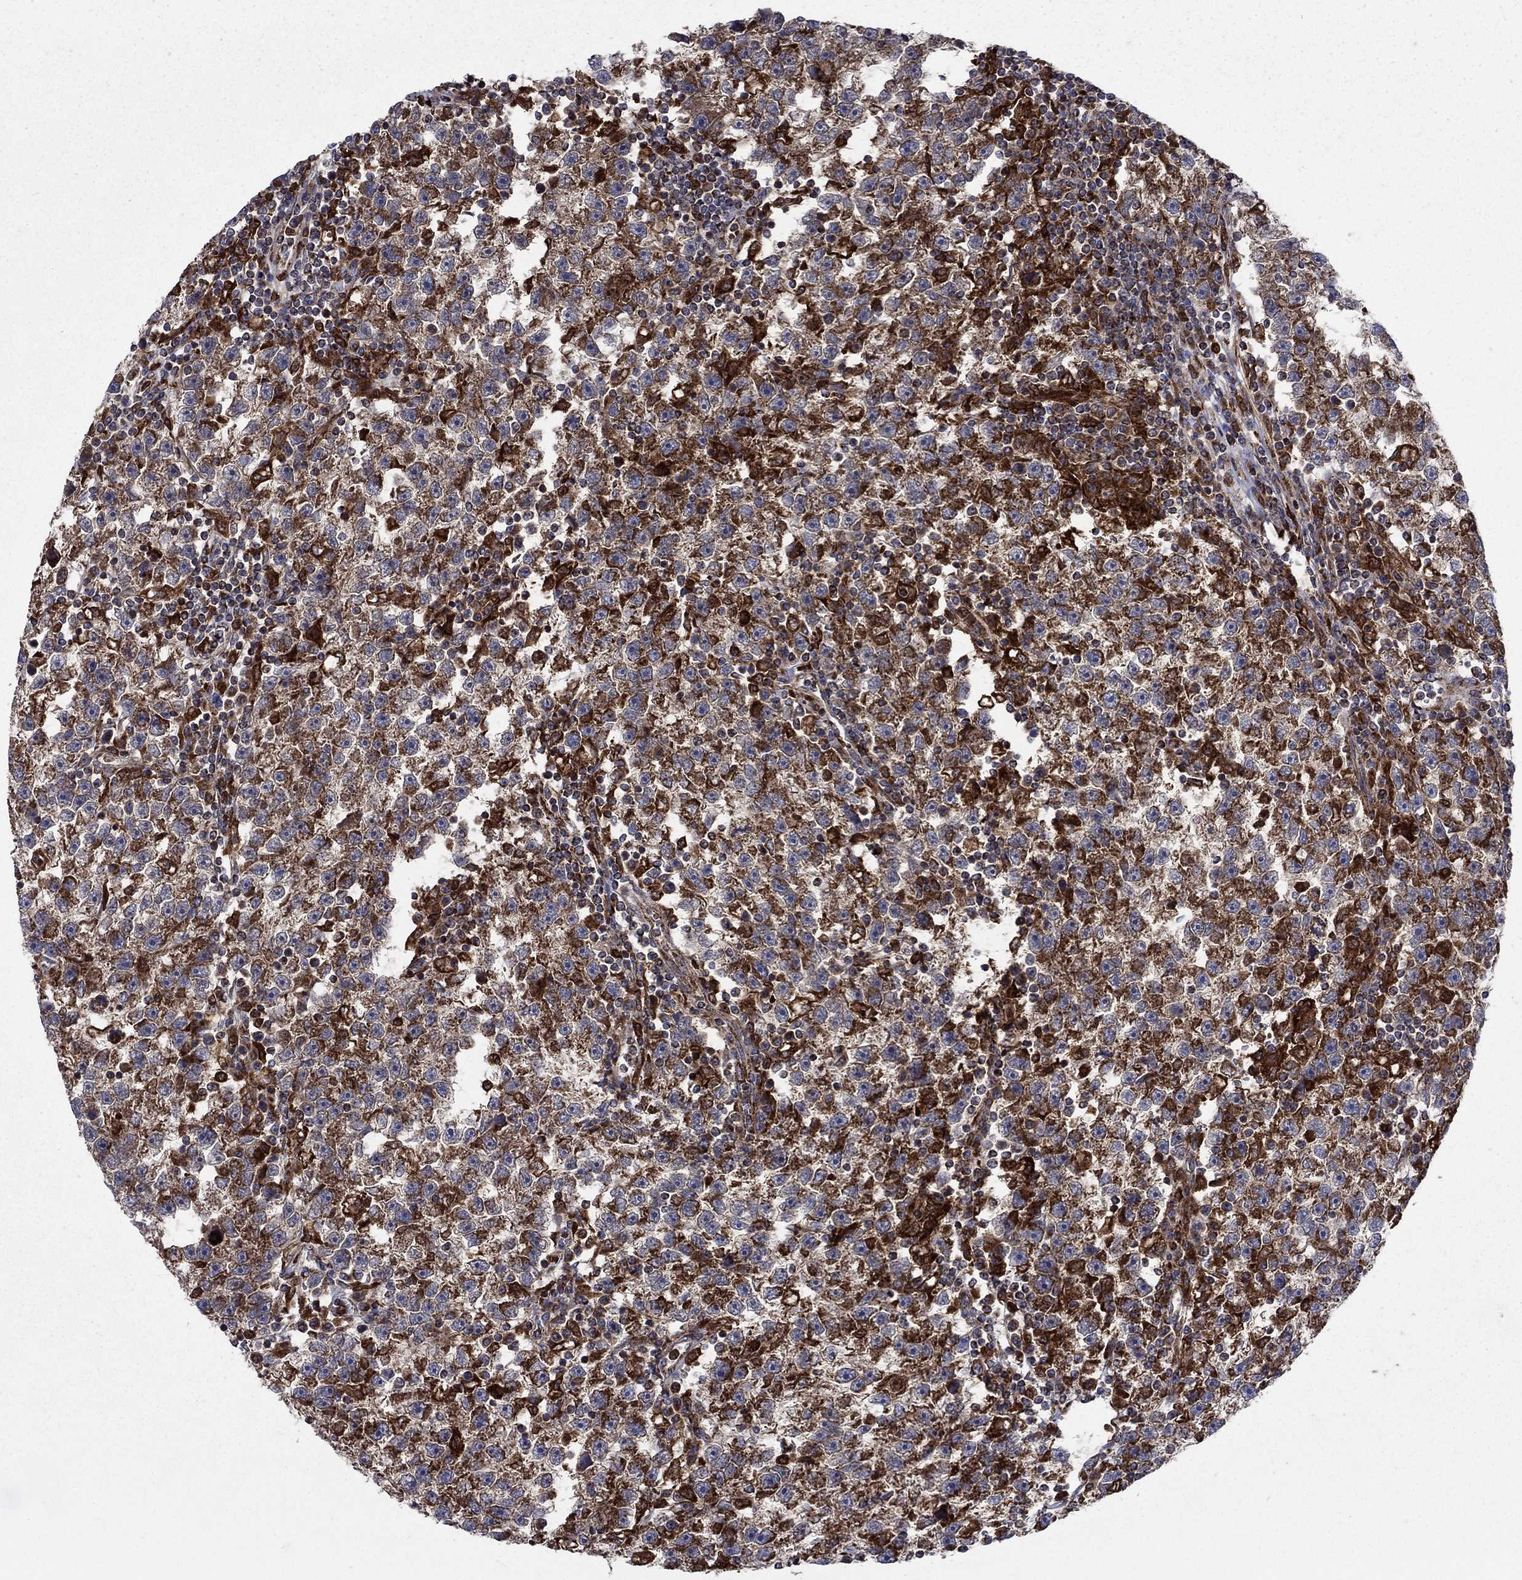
{"staining": {"intensity": "strong", "quantity": "25%-75%", "location": "cytoplasmic/membranous"}, "tissue": "testis cancer", "cell_type": "Tumor cells", "image_type": "cancer", "snomed": [{"axis": "morphology", "description": "Seminoma, NOS"}, {"axis": "topography", "description": "Testis"}], "caption": "IHC of human testis cancer (seminoma) demonstrates high levels of strong cytoplasmic/membranous expression in approximately 25%-75% of tumor cells. Nuclei are stained in blue.", "gene": "RNF19B", "patient": {"sex": "male", "age": 47}}